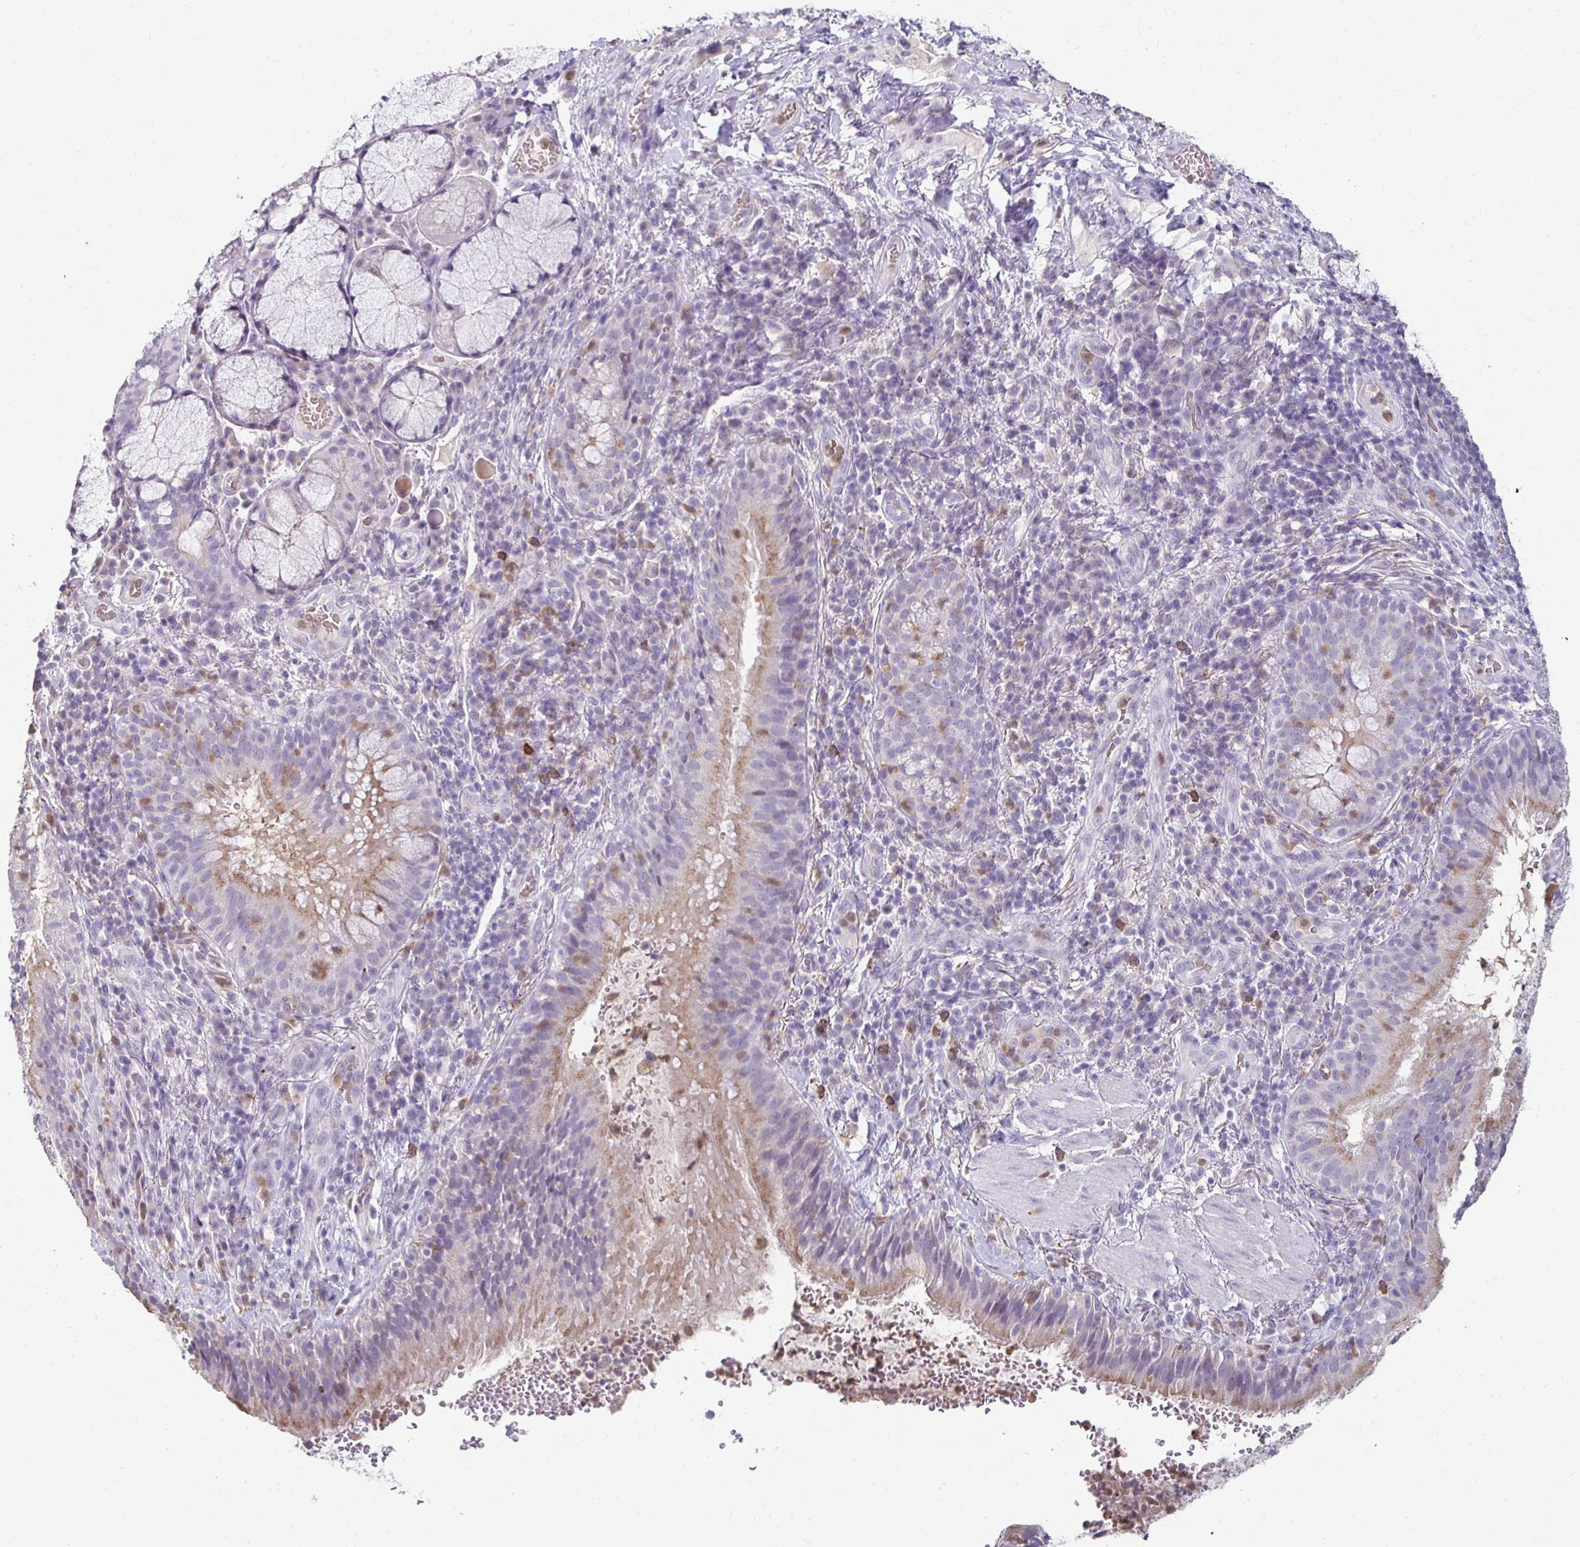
{"staining": {"intensity": "moderate", "quantity": "<25%", "location": "cytoplasmic/membranous"}, "tissue": "bronchus", "cell_type": "Respiratory epithelial cells", "image_type": "normal", "snomed": [{"axis": "morphology", "description": "Normal tissue, NOS"}, {"axis": "topography", "description": "Lymph node"}, {"axis": "topography", "description": "Bronchus"}], "caption": "Protein staining by immunohistochemistry (IHC) shows moderate cytoplasmic/membranous staining in about <25% of respiratory epithelial cells in benign bronchus. The staining was performed using DAB, with brown indicating positive protein expression. Nuclei are stained blue with hematoxylin.", "gene": "GK2", "patient": {"sex": "male", "age": 56}}